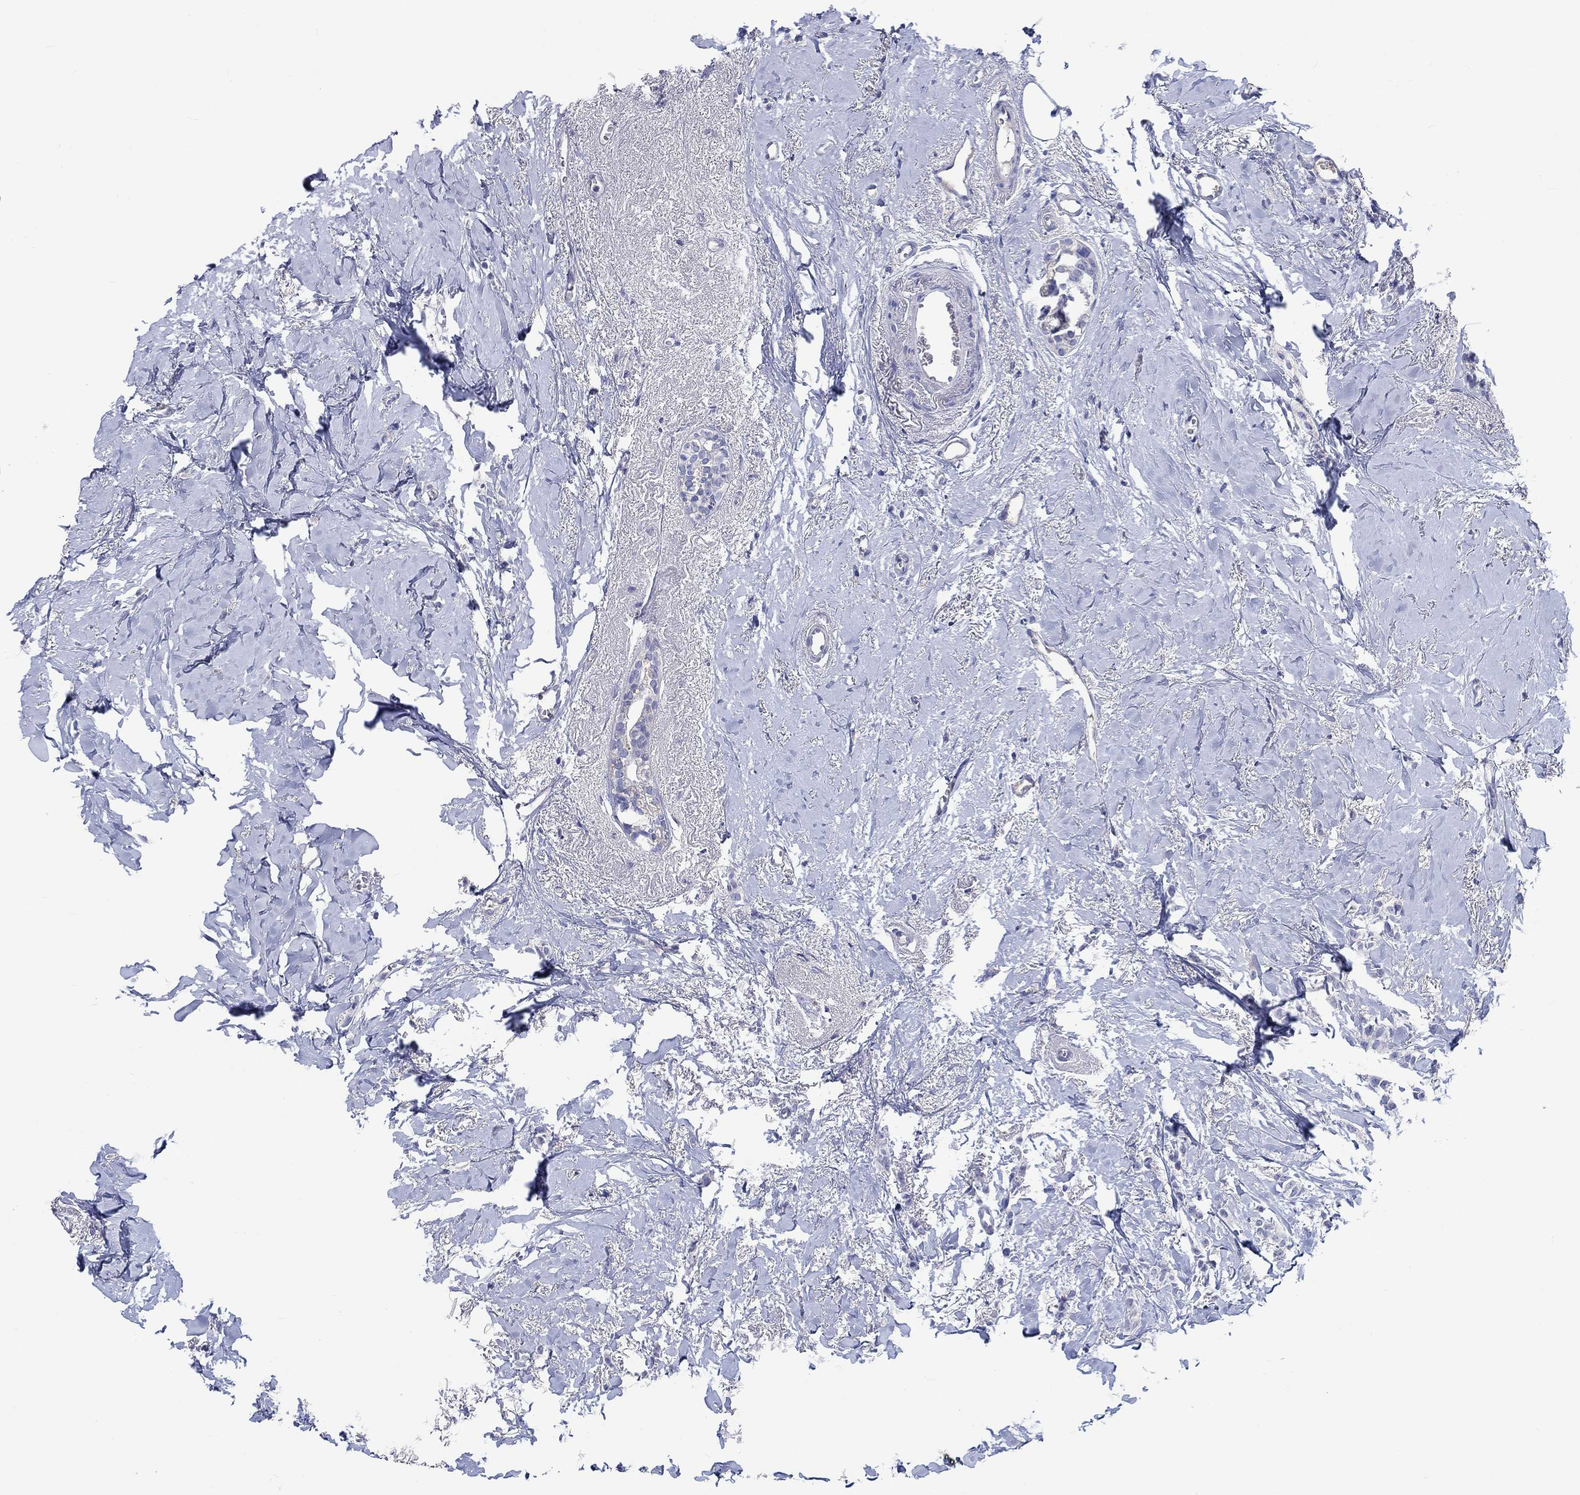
{"staining": {"intensity": "negative", "quantity": "none", "location": "none"}, "tissue": "breast cancer", "cell_type": "Tumor cells", "image_type": "cancer", "snomed": [{"axis": "morphology", "description": "Duct carcinoma"}, {"axis": "topography", "description": "Breast"}], "caption": "An IHC photomicrograph of breast cancer (invasive ductal carcinoma) is shown. There is no staining in tumor cells of breast cancer (invasive ductal carcinoma).", "gene": "TOMM20L", "patient": {"sex": "female", "age": 85}}